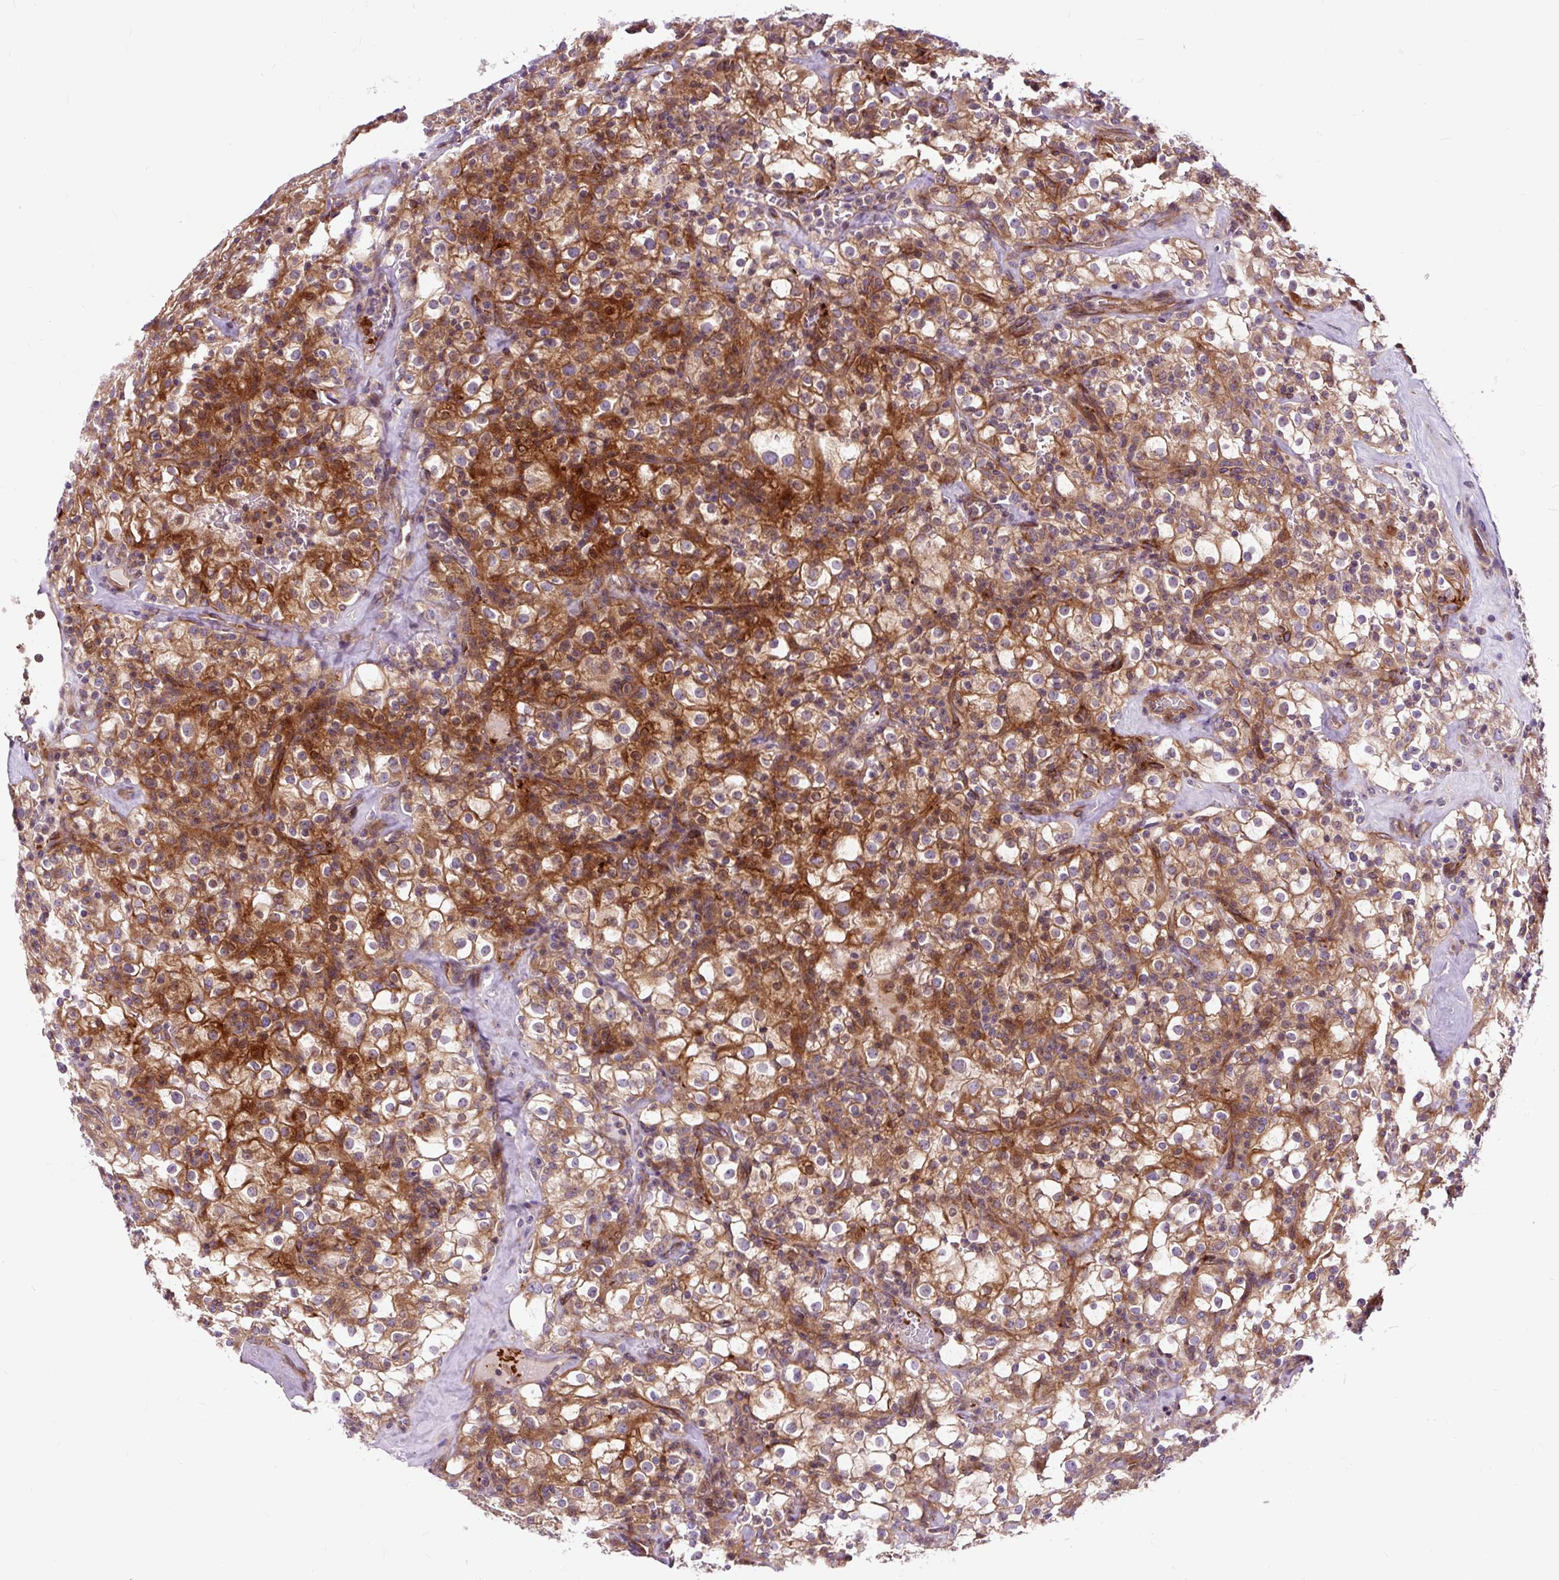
{"staining": {"intensity": "moderate", "quantity": ">75%", "location": "cytoplasmic/membranous"}, "tissue": "renal cancer", "cell_type": "Tumor cells", "image_type": "cancer", "snomed": [{"axis": "morphology", "description": "Adenocarcinoma, NOS"}, {"axis": "topography", "description": "Kidney"}], "caption": "Immunohistochemistry (IHC) of human adenocarcinoma (renal) exhibits medium levels of moderate cytoplasmic/membranous expression in approximately >75% of tumor cells.", "gene": "PCDHGB3", "patient": {"sex": "female", "age": 74}}